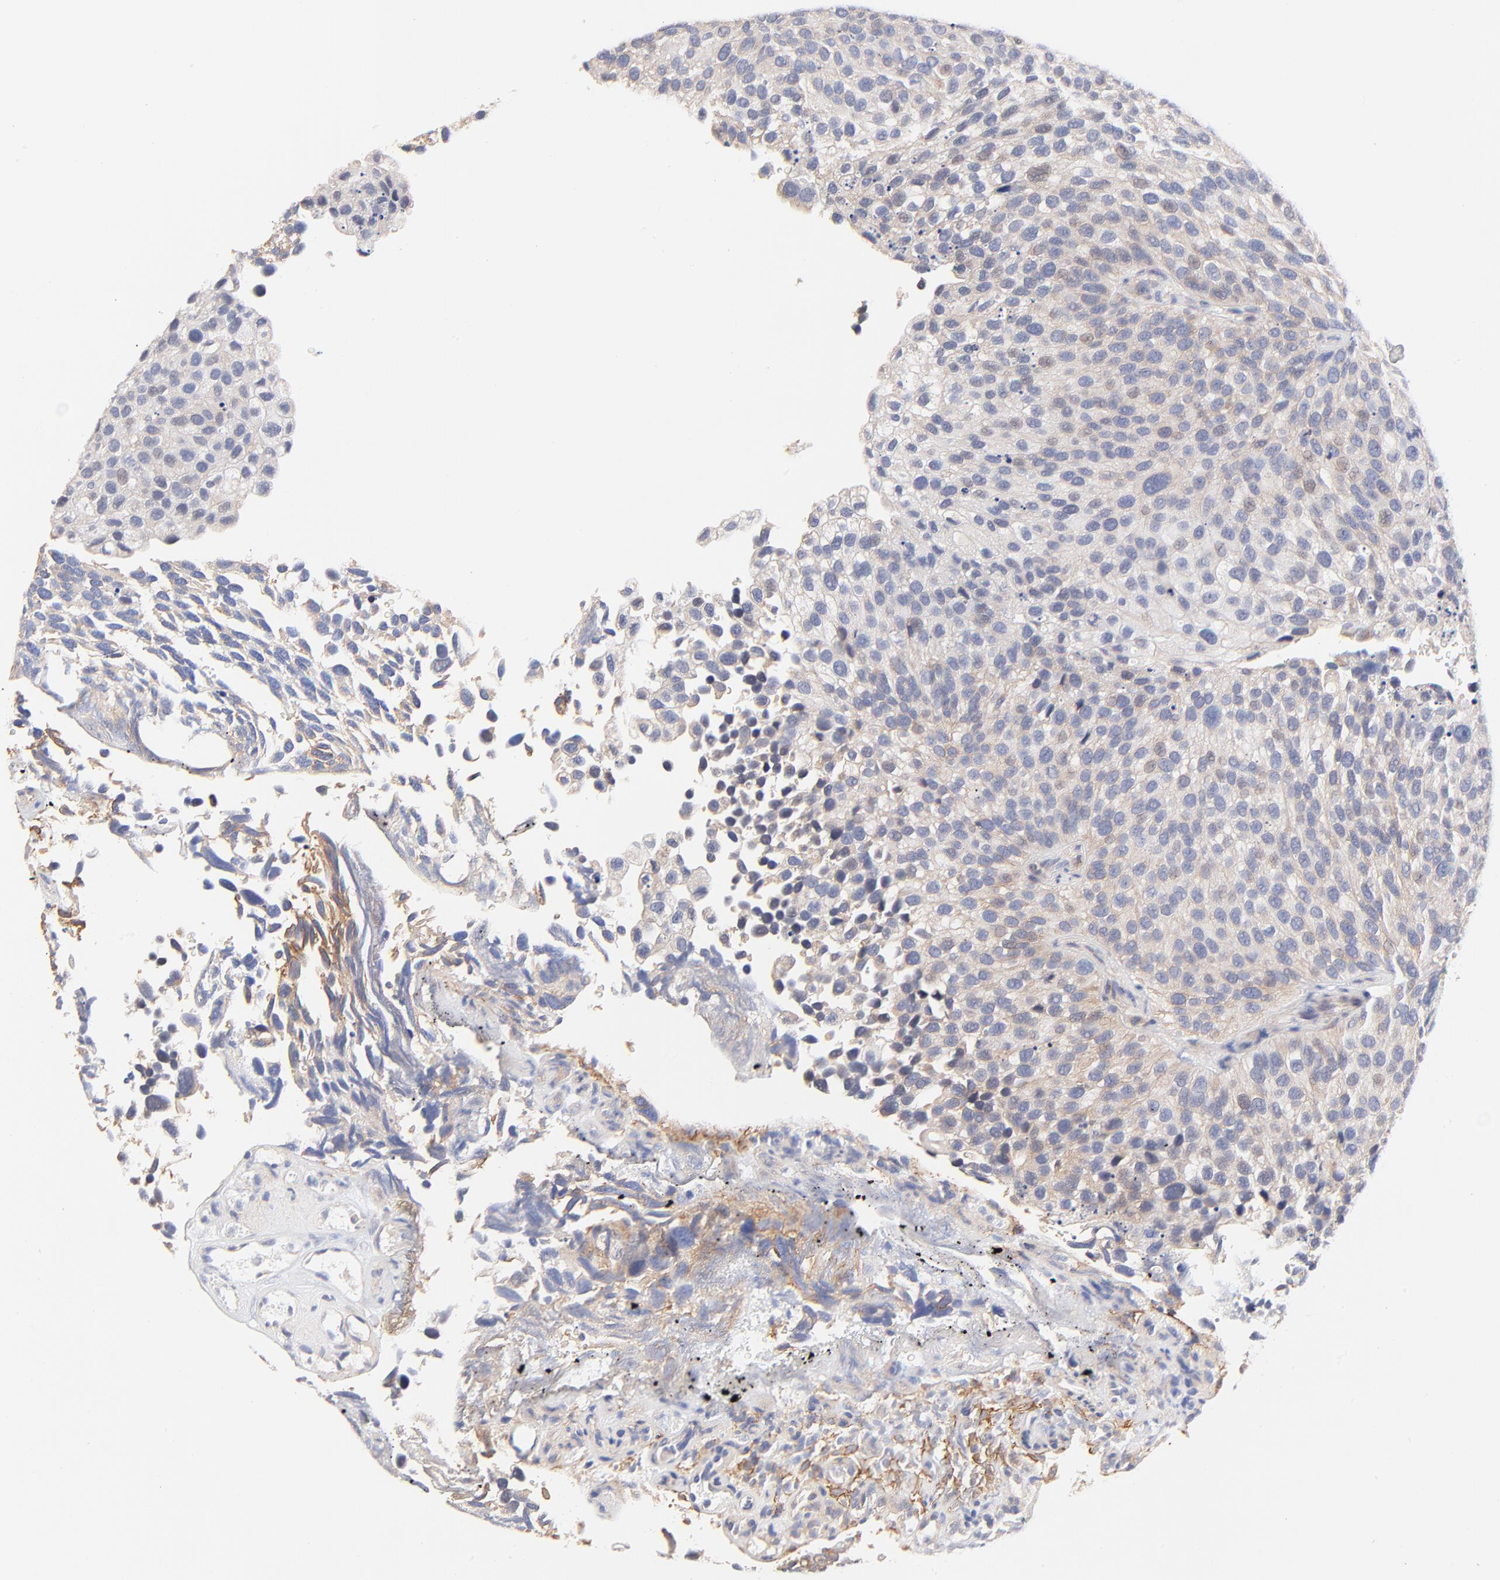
{"staining": {"intensity": "weak", "quantity": ">75%", "location": "cytoplasmic/membranous"}, "tissue": "urothelial cancer", "cell_type": "Tumor cells", "image_type": "cancer", "snomed": [{"axis": "morphology", "description": "Urothelial carcinoma, High grade"}, {"axis": "topography", "description": "Urinary bladder"}], "caption": "Urothelial carcinoma (high-grade) stained with a protein marker displays weak staining in tumor cells.", "gene": "PTK7", "patient": {"sex": "male", "age": 72}}